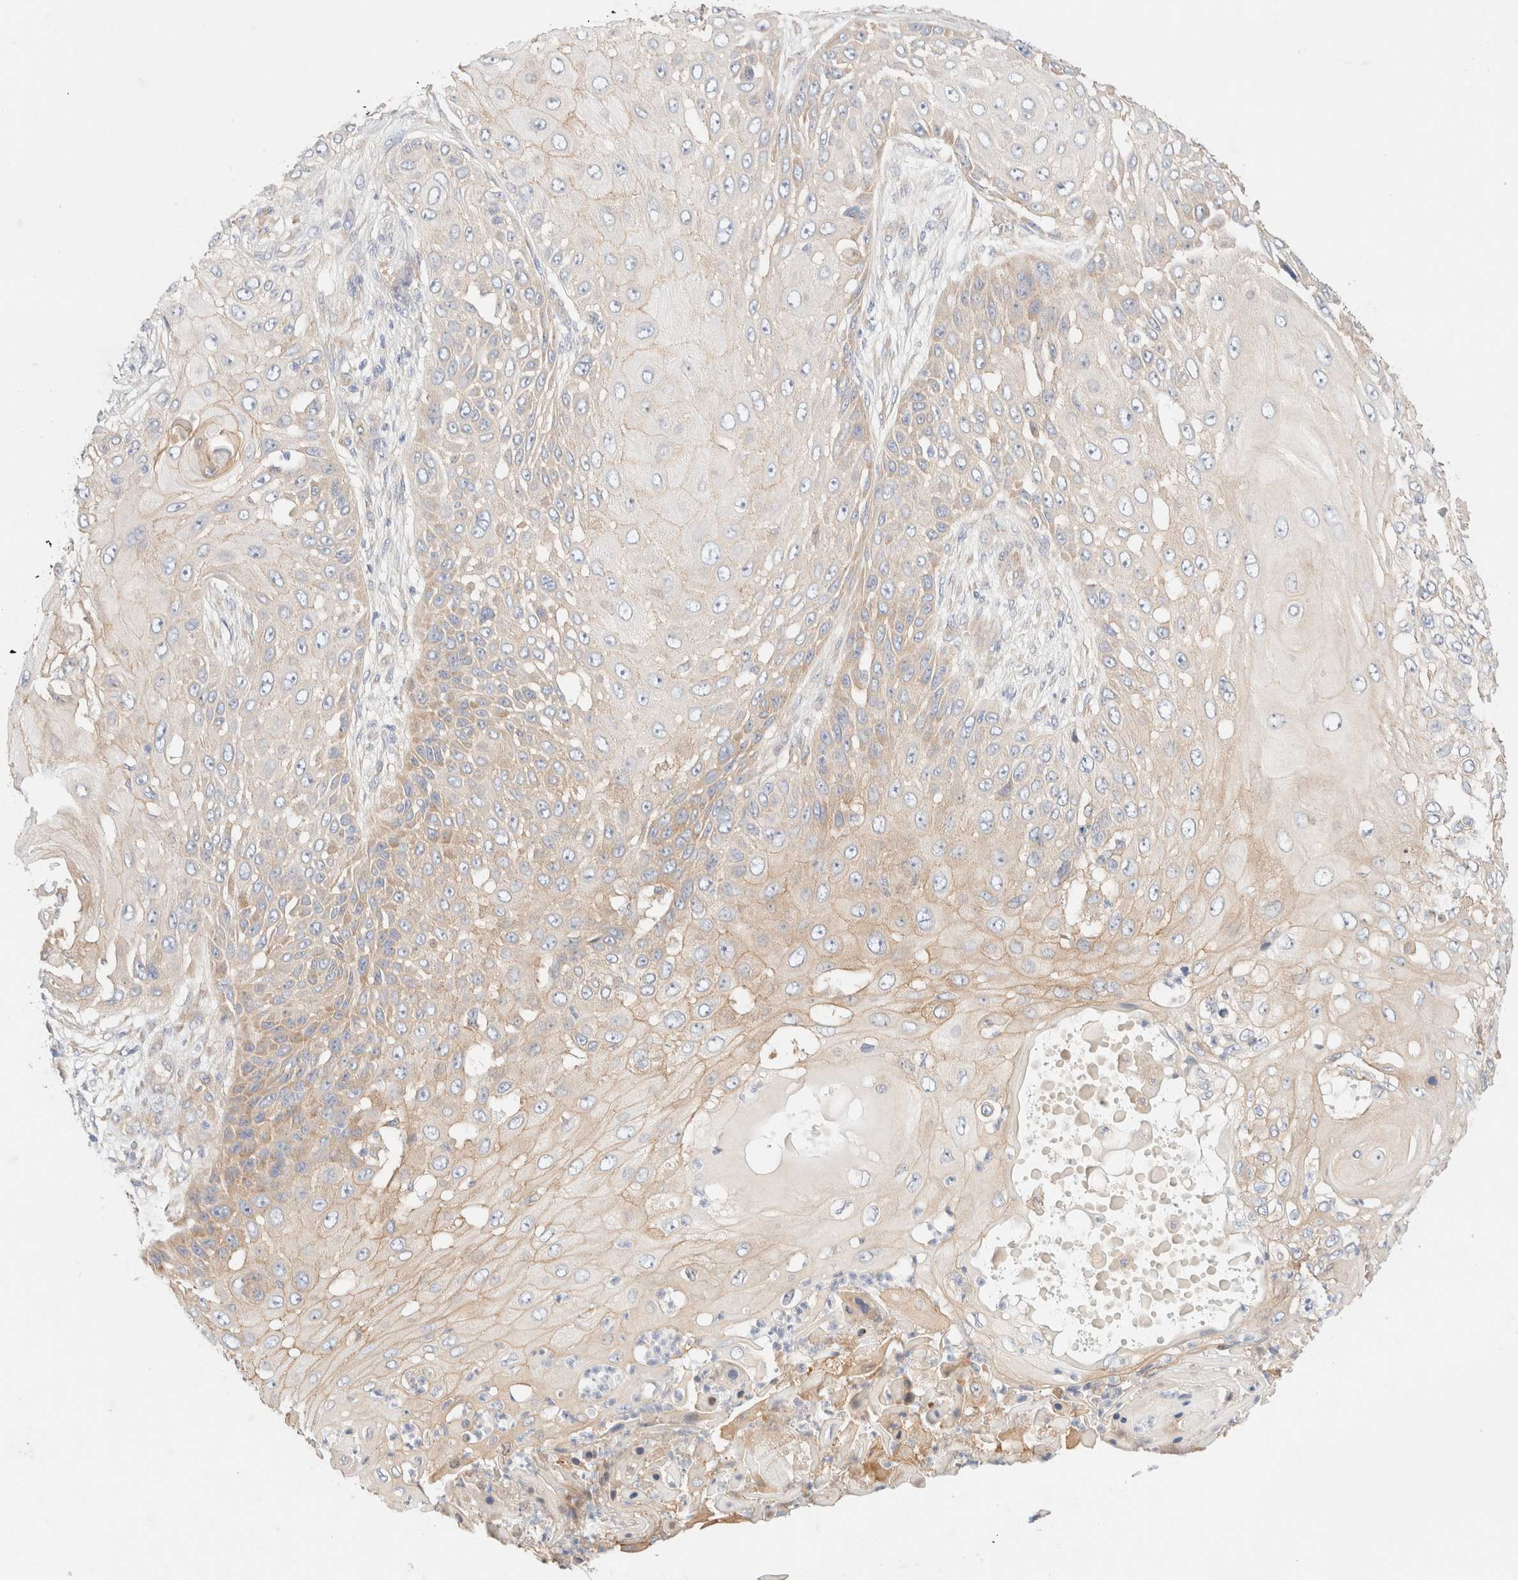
{"staining": {"intensity": "weak", "quantity": "<25%", "location": "cytoplasmic/membranous"}, "tissue": "skin cancer", "cell_type": "Tumor cells", "image_type": "cancer", "snomed": [{"axis": "morphology", "description": "Squamous cell carcinoma, NOS"}, {"axis": "topography", "description": "Skin"}], "caption": "An image of skin cancer (squamous cell carcinoma) stained for a protein demonstrates no brown staining in tumor cells.", "gene": "NIBAN2", "patient": {"sex": "female", "age": 44}}